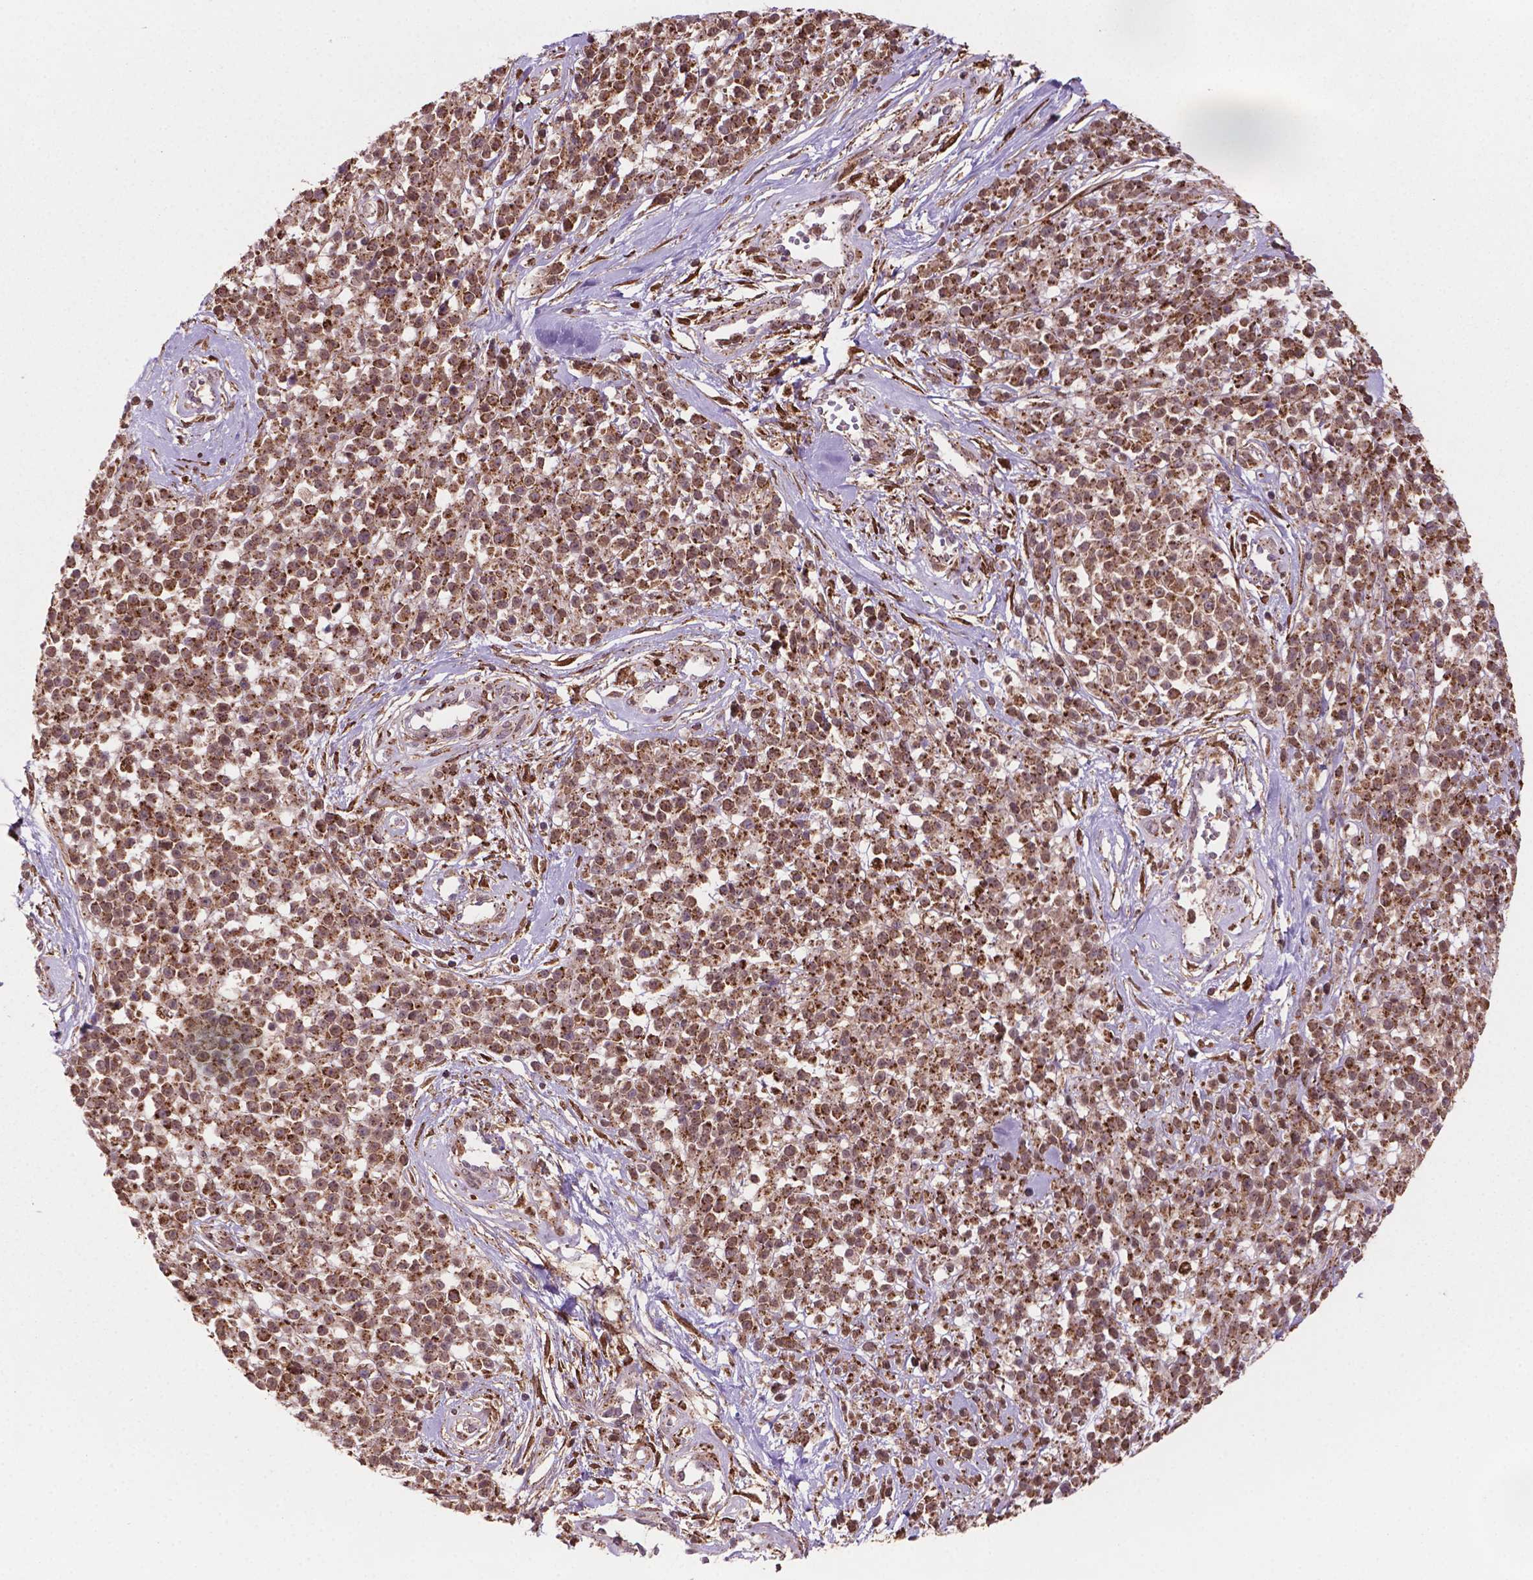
{"staining": {"intensity": "moderate", "quantity": ">75%", "location": "cytoplasmic/membranous"}, "tissue": "melanoma", "cell_type": "Tumor cells", "image_type": "cancer", "snomed": [{"axis": "morphology", "description": "Malignant melanoma, NOS"}, {"axis": "topography", "description": "Skin"}, {"axis": "topography", "description": "Skin of trunk"}], "caption": "Immunohistochemical staining of human malignant melanoma reveals moderate cytoplasmic/membranous protein staining in approximately >75% of tumor cells.", "gene": "PLIN3", "patient": {"sex": "male", "age": 74}}